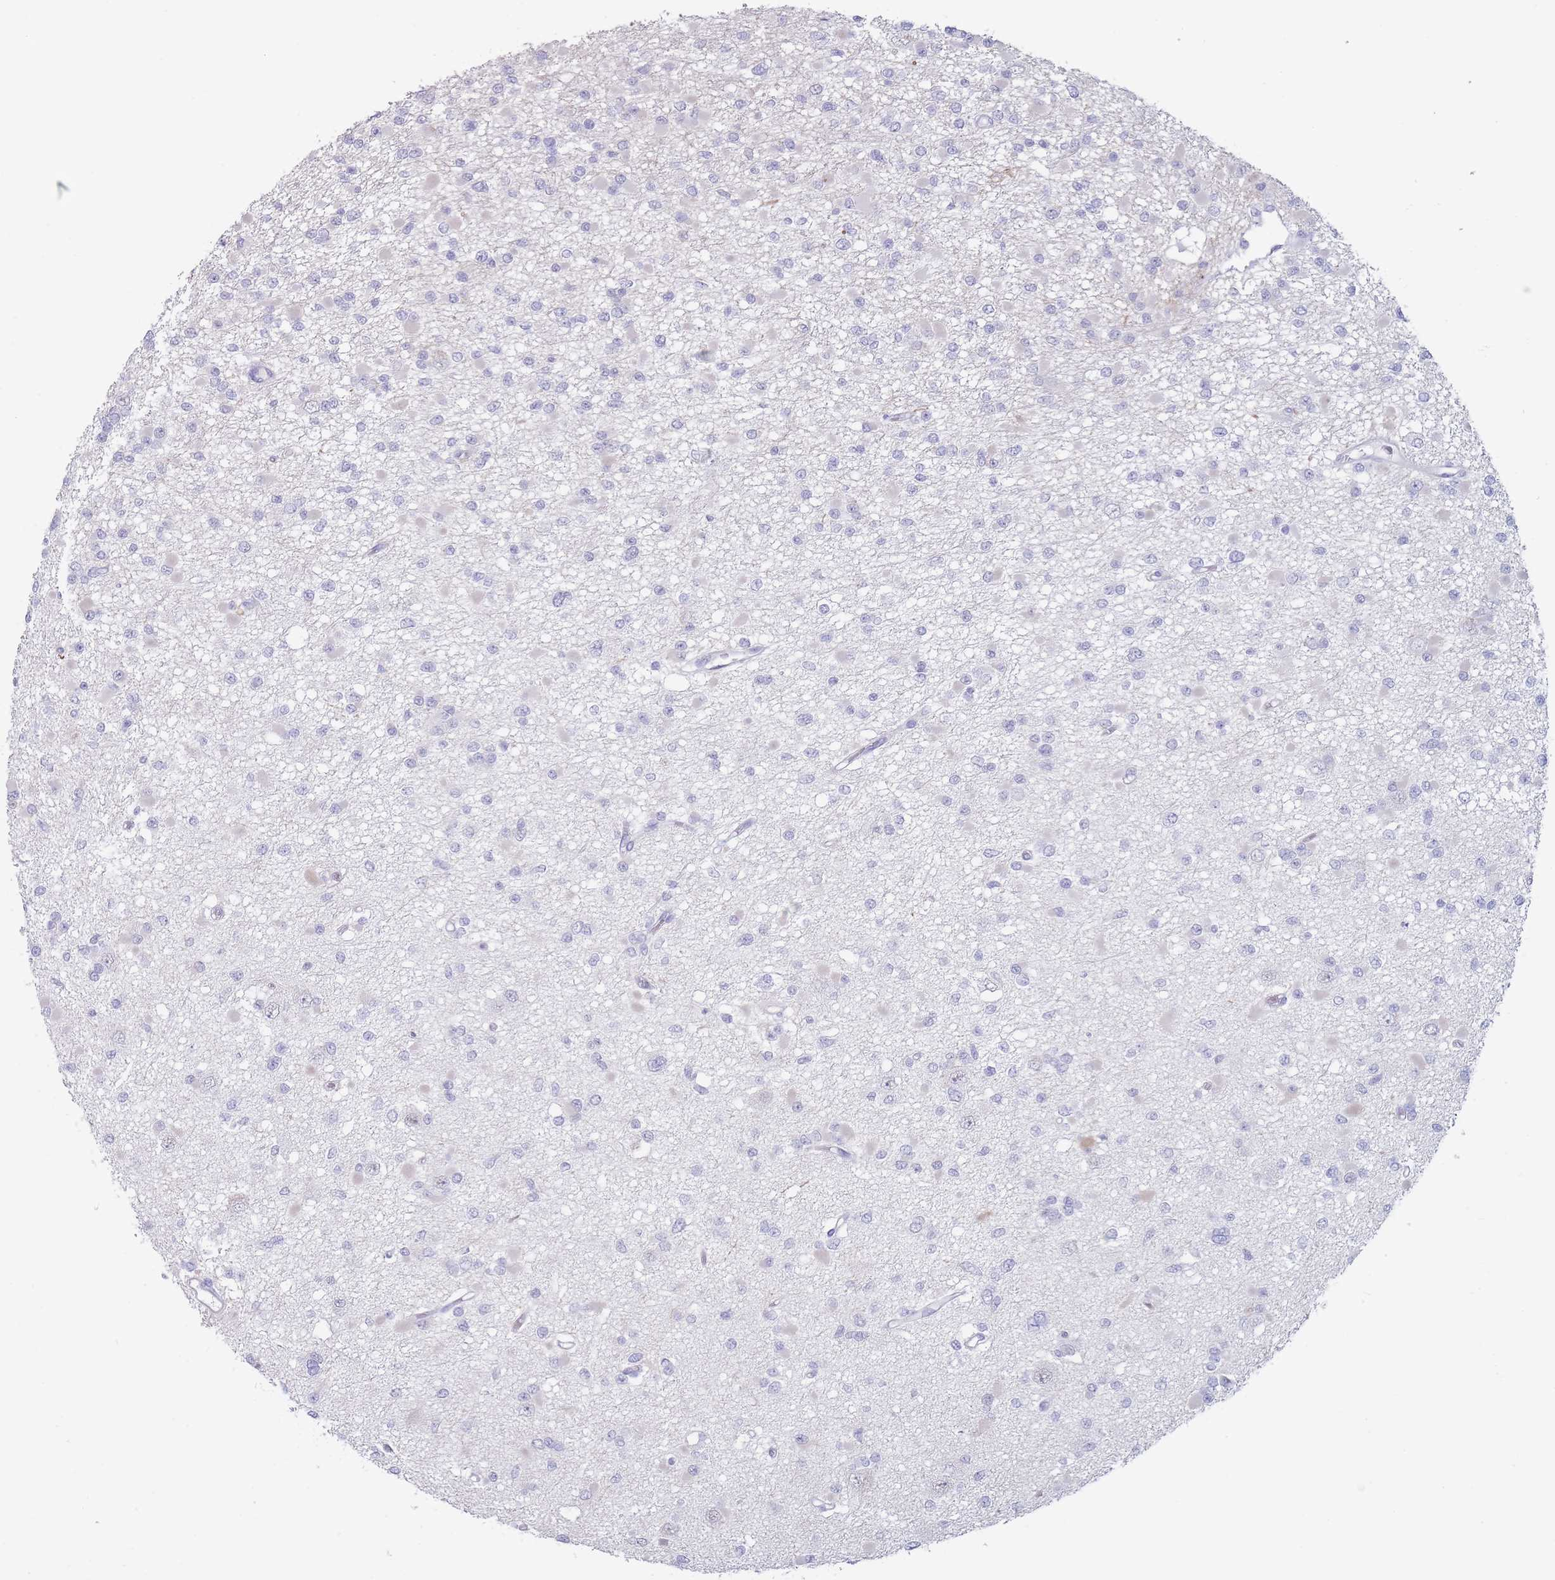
{"staining": {"intensity": "negative", "quantity": "none", "location": "none"}, "tissue": "glioma", "cell_type": "Tumor cells", "image_type": "cancer", "snomed": [{"axis": "morphology", "description": "Glioma, malignant, Low grade"}, {"axis": "topography", "description": "Brain"}], "caption": "Tumor cells are negative for protein expression in human glioma.", "gene": "ASAP3", "patient": {"sex": "female", "age": 22}}